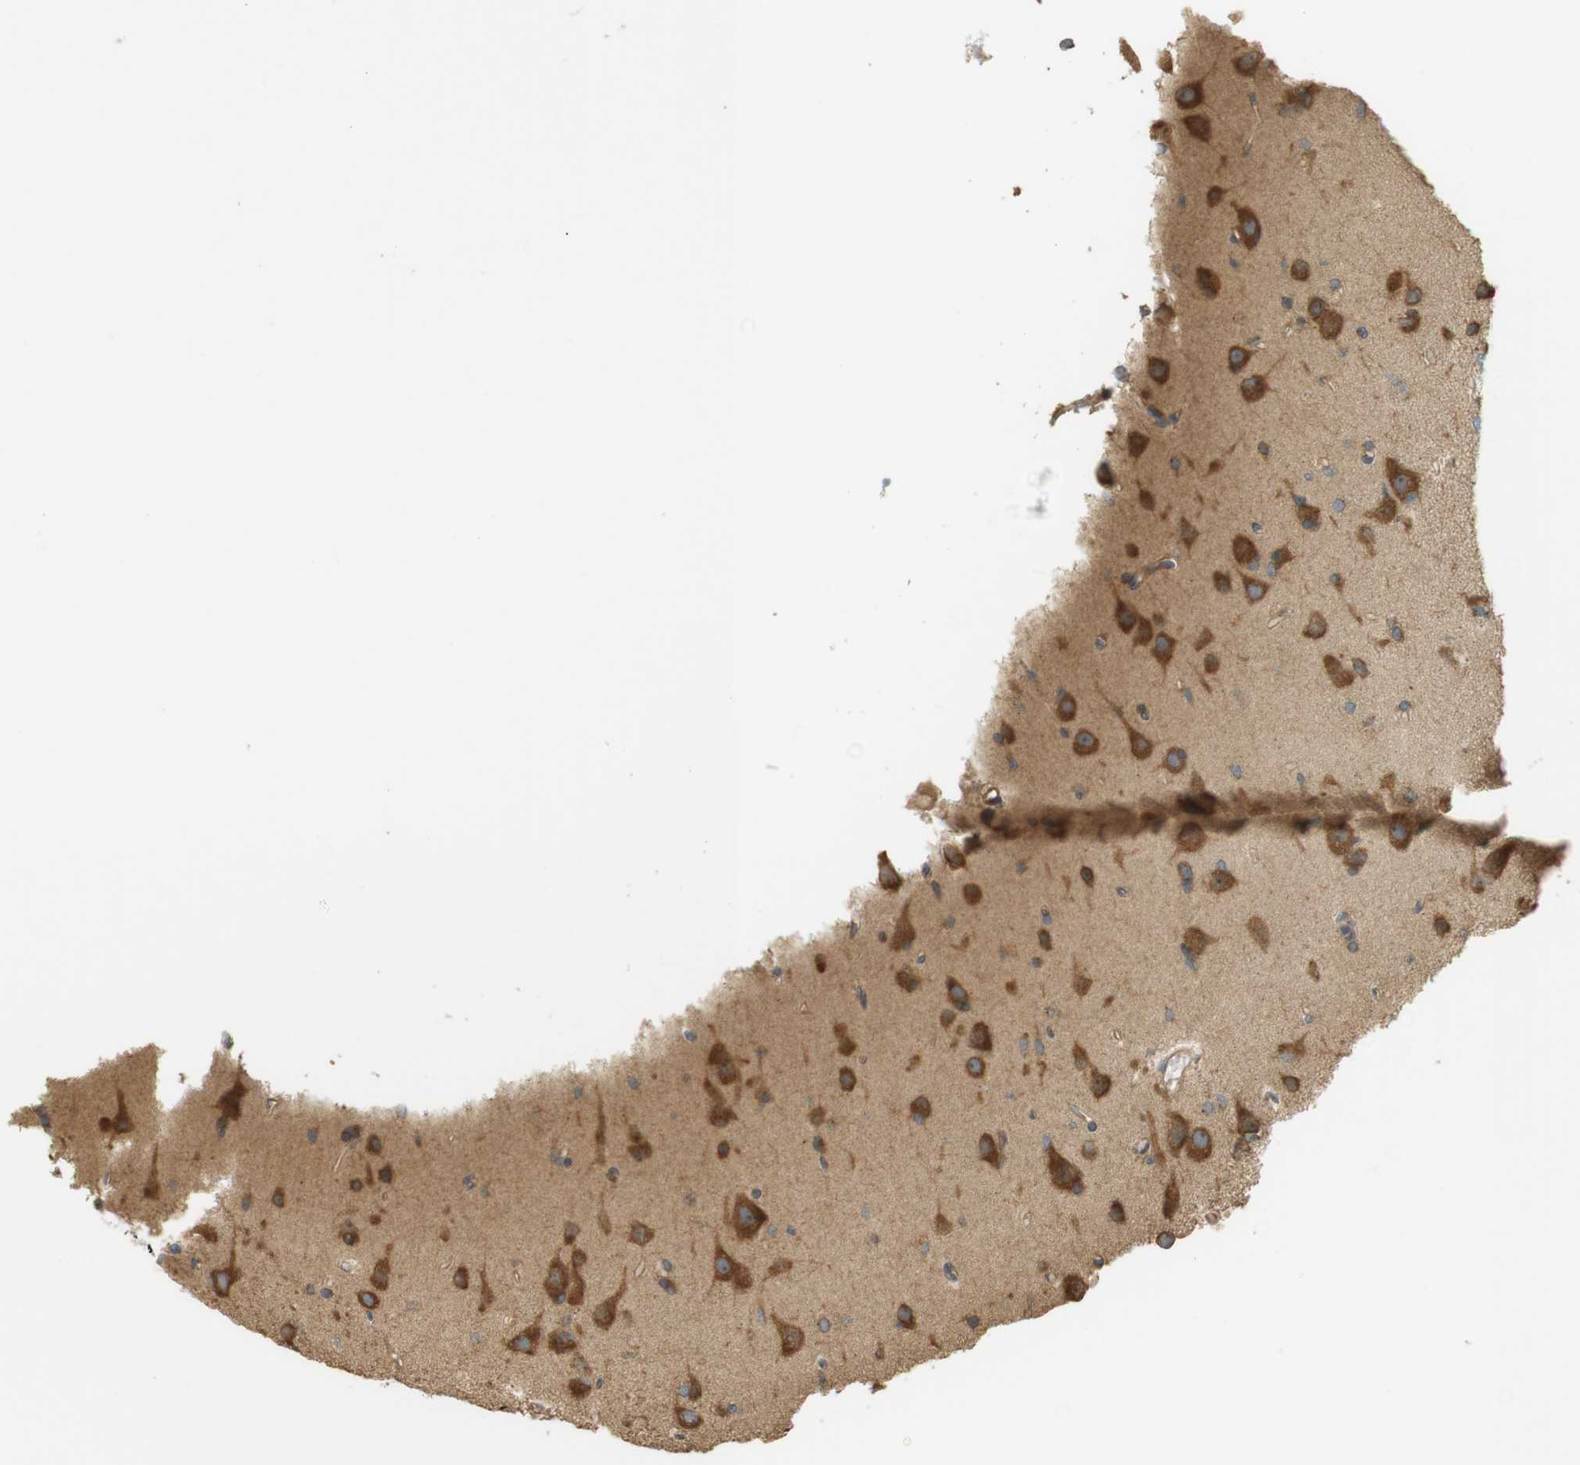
{"staining": {"intensity": "weak", "quantity": "<25%", "location": "cytoplasmic/membranous"}, "tissue": "glioma", "cell_type": "Tumor cells", "image_type": "cancer", "snomed": [{"axis": "morphology", "description": "Glioma, malignant, High grade"}, {"axis": "topography", "description": "Brain"}], "caption": "DAB (3,3'-diaminobenzidine) immunohistochemical staining of human high-grade glioma (malignant) reveals no significant staining in tumor cells.", "gene": "PA2G4", "patient": {"sex": "female", "age": 59}}